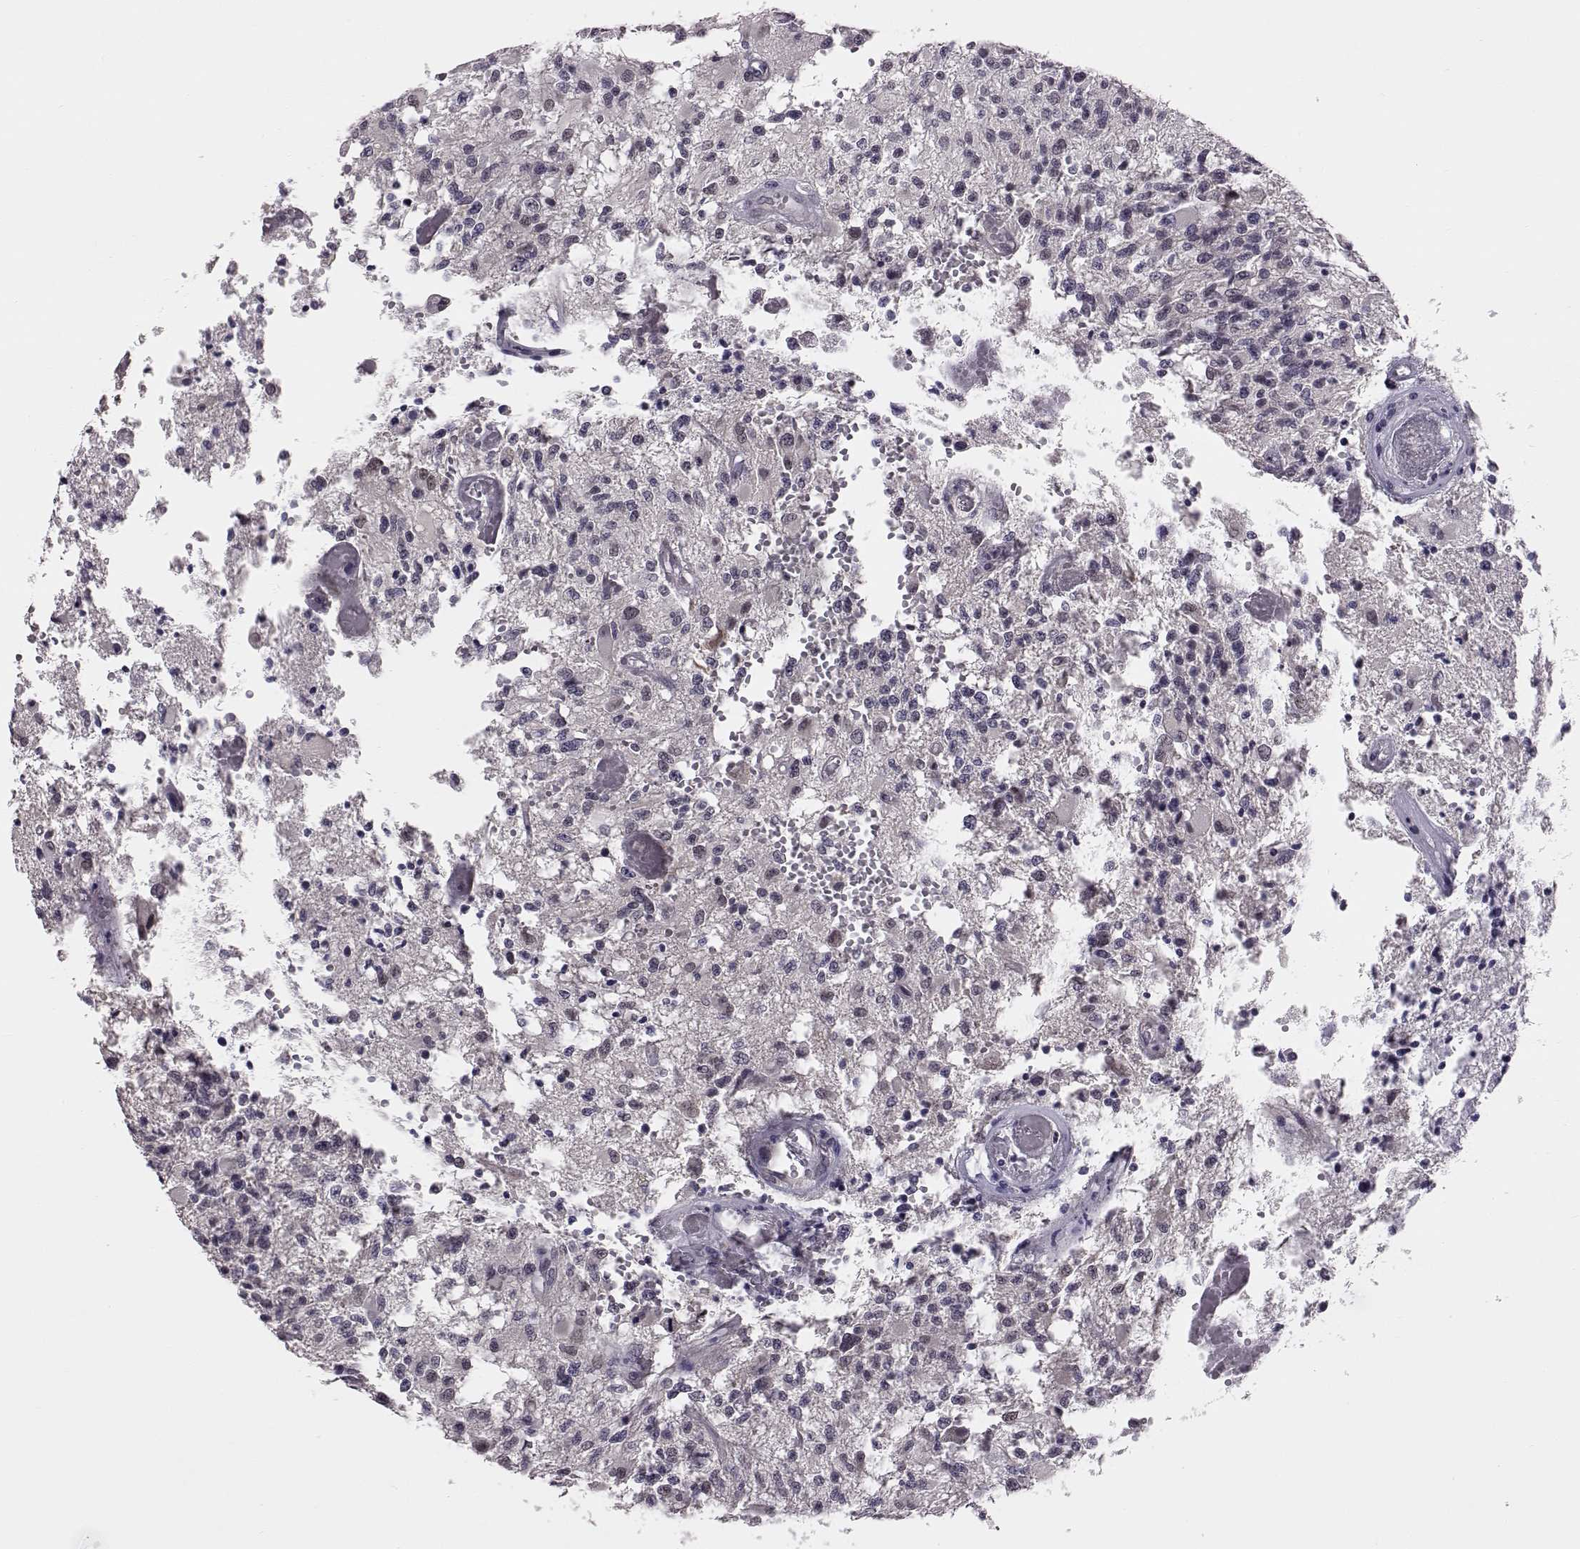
{"staining": {"intensity": "negative", "quantity": "none", "location": "none"}, "tissue": "glioma", "cell_type": "Tumor cells", "image_type": "cancer", "snomed": [{"axis": "morphology", "description": "Glioma, malignant, High grade"}, {"axis": "topography", "description": "Brain"}], "caption": "A high-resolution photomicrograph shows immunohistochemistry (IHC) staining of glioma, which exhibits no significant positivity in tumor cells.", "gene": "C10orf62", "patient": {"sex": "female", "age": 63}}